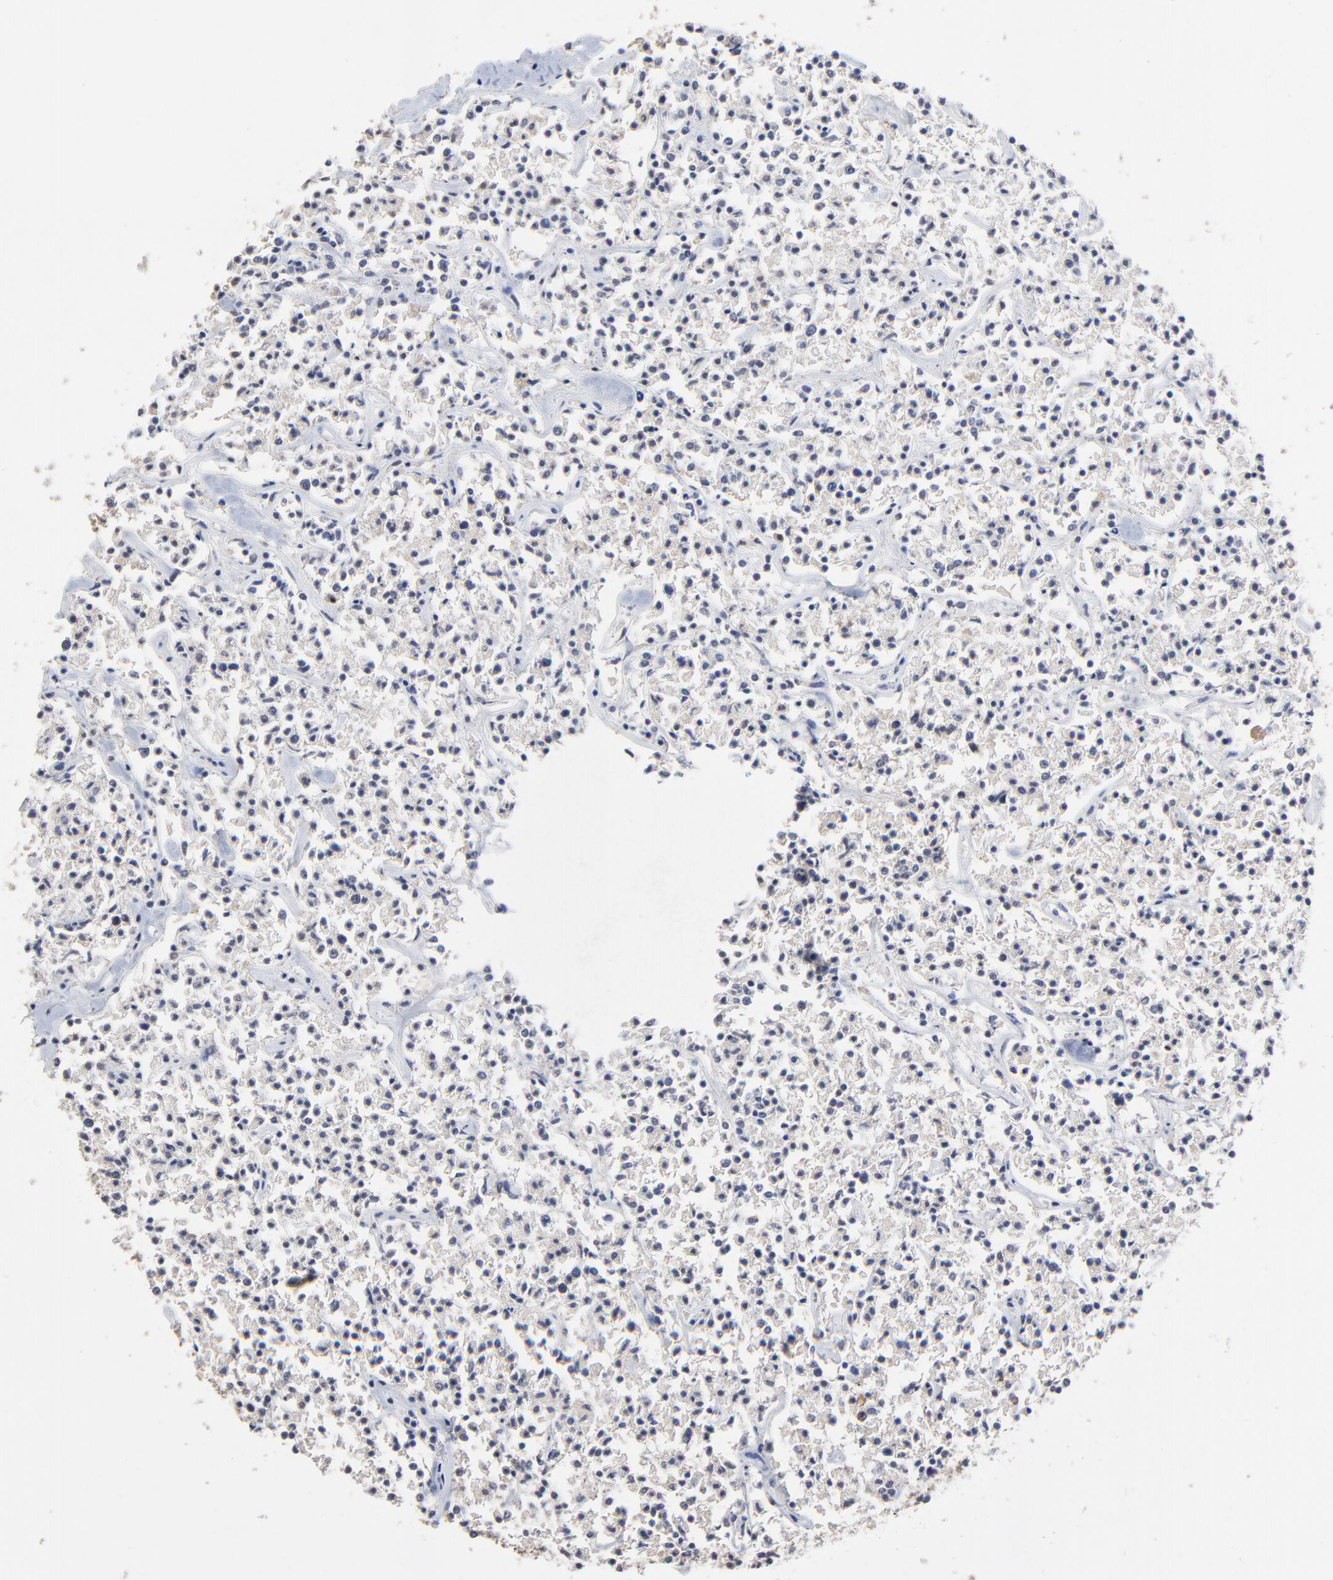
{"staining": {"intensity": "negative", "quantity": "none", "location": "none"}, "tissue": "lymphoma", "cell_type": "Tumor cells", "image_type": "cancer", "snomed": [{"axis": "morphology", "description": "Malignant lymphoma, non-Hodgkin's type, Low grade"}, {"axis": "topography", "description": "Small intestine"}], "caption": "Immunohistochemistry histopathology image of lymphoma stained for a protein (brown), which exhibits no positivity in tumor cells.", "gene": "VPREB3", "patient": {"sex": "female", "age": 59}}